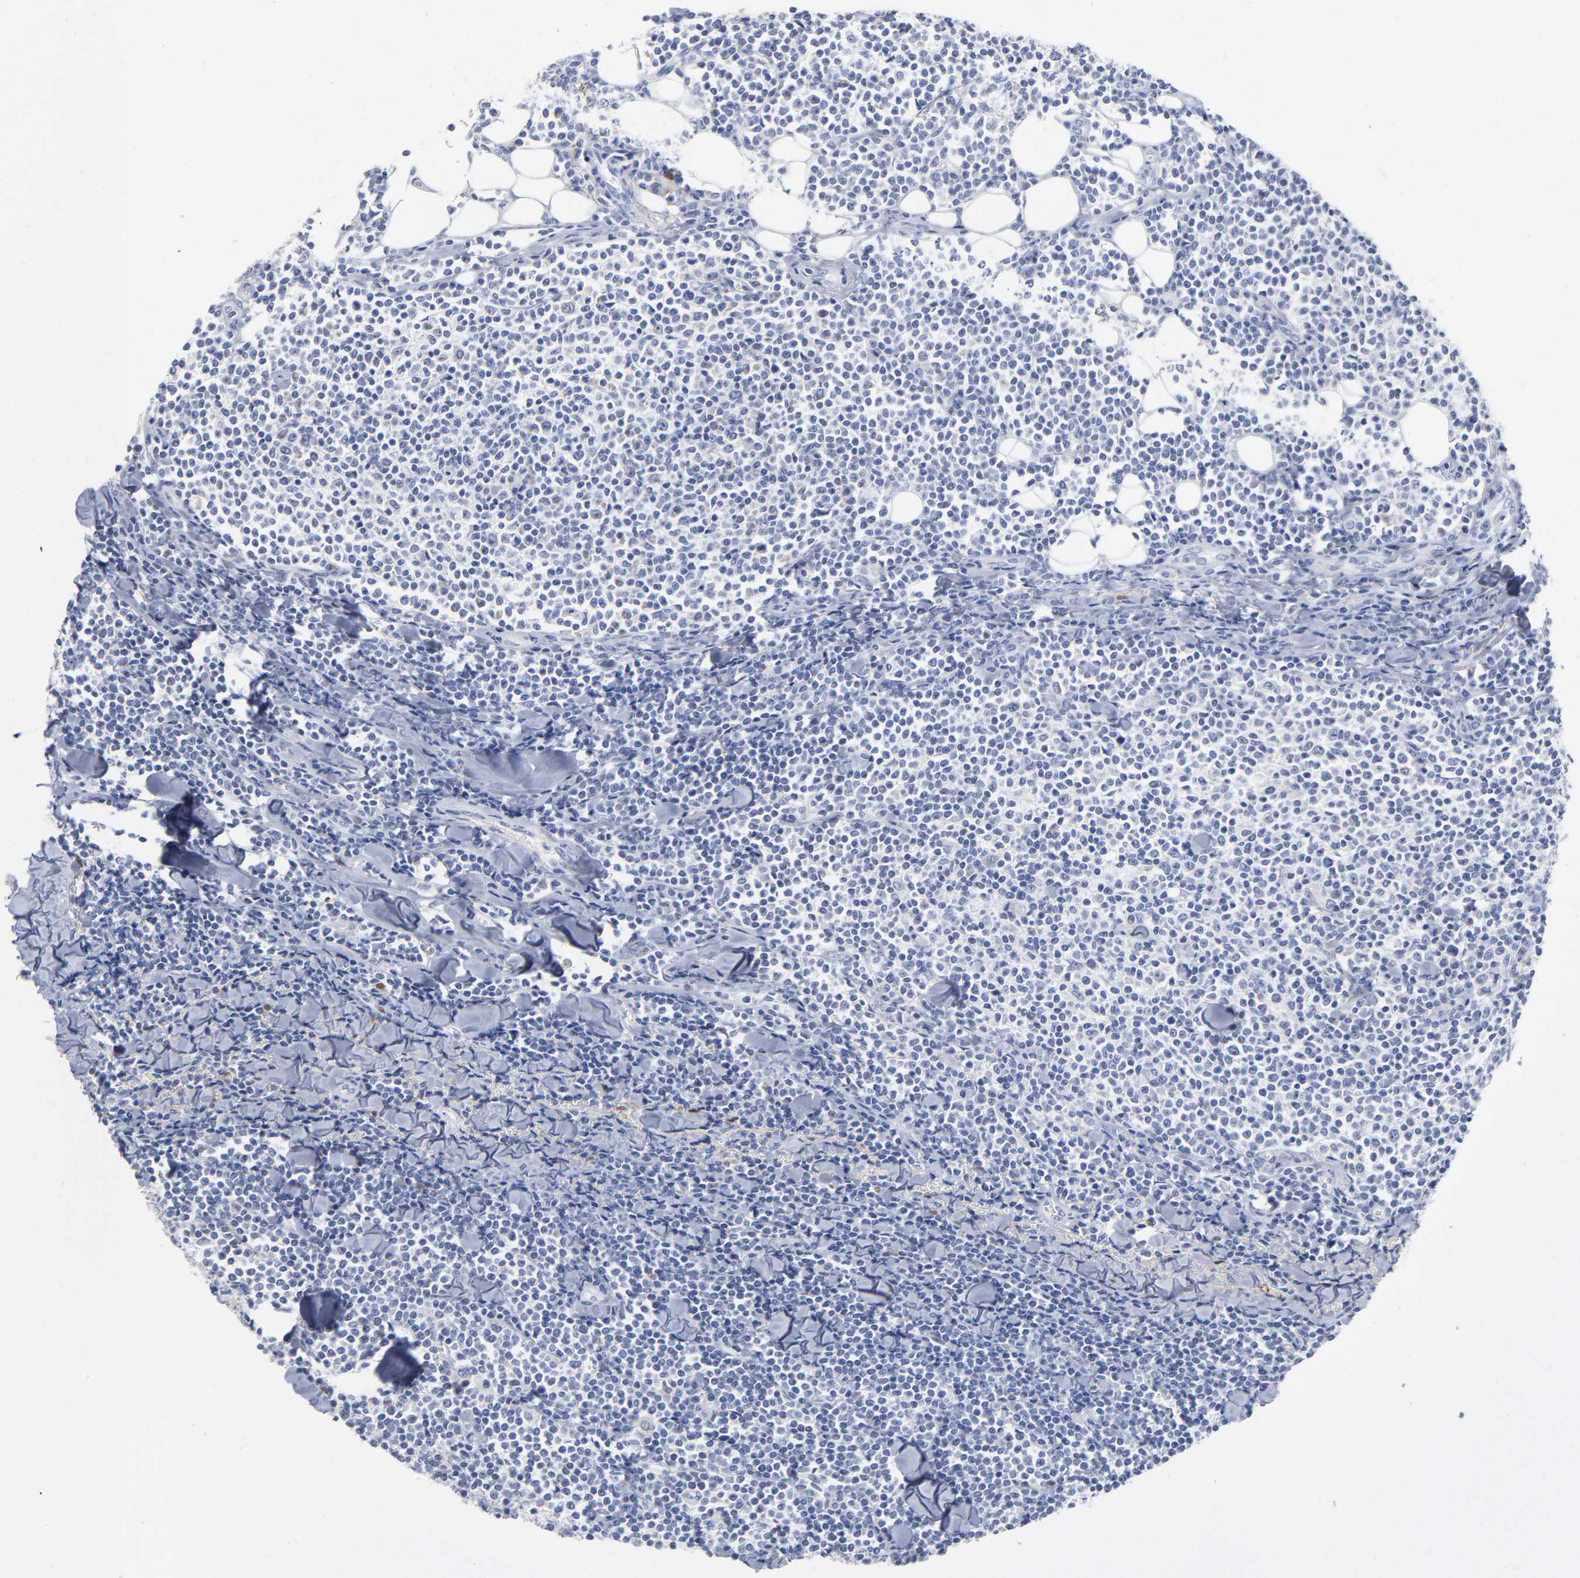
{"staining": {"intensity": "negative", "quantity": "none", "location": "none"}, "tissue": "lymphoma", "cell_type": "Tumor cells", "image_type": "cancer", "snomed": [{"axis": "morphology", "description": "Malignant lymphoma, non-Hodgkin's type, Low grade"}, {"axis": "topography", "description": "Soft tissue"}], "caption": "High magnification brightfield microscopy of malignant lymphoma, non-Hodgkin's type (low-grade) stained with DAB (brown) and counterstained with hematoxylin (blue): tumor cells show no significant staining.", "gene": "PTP4A1", "patient": {"sex": "male", "age": 92}}